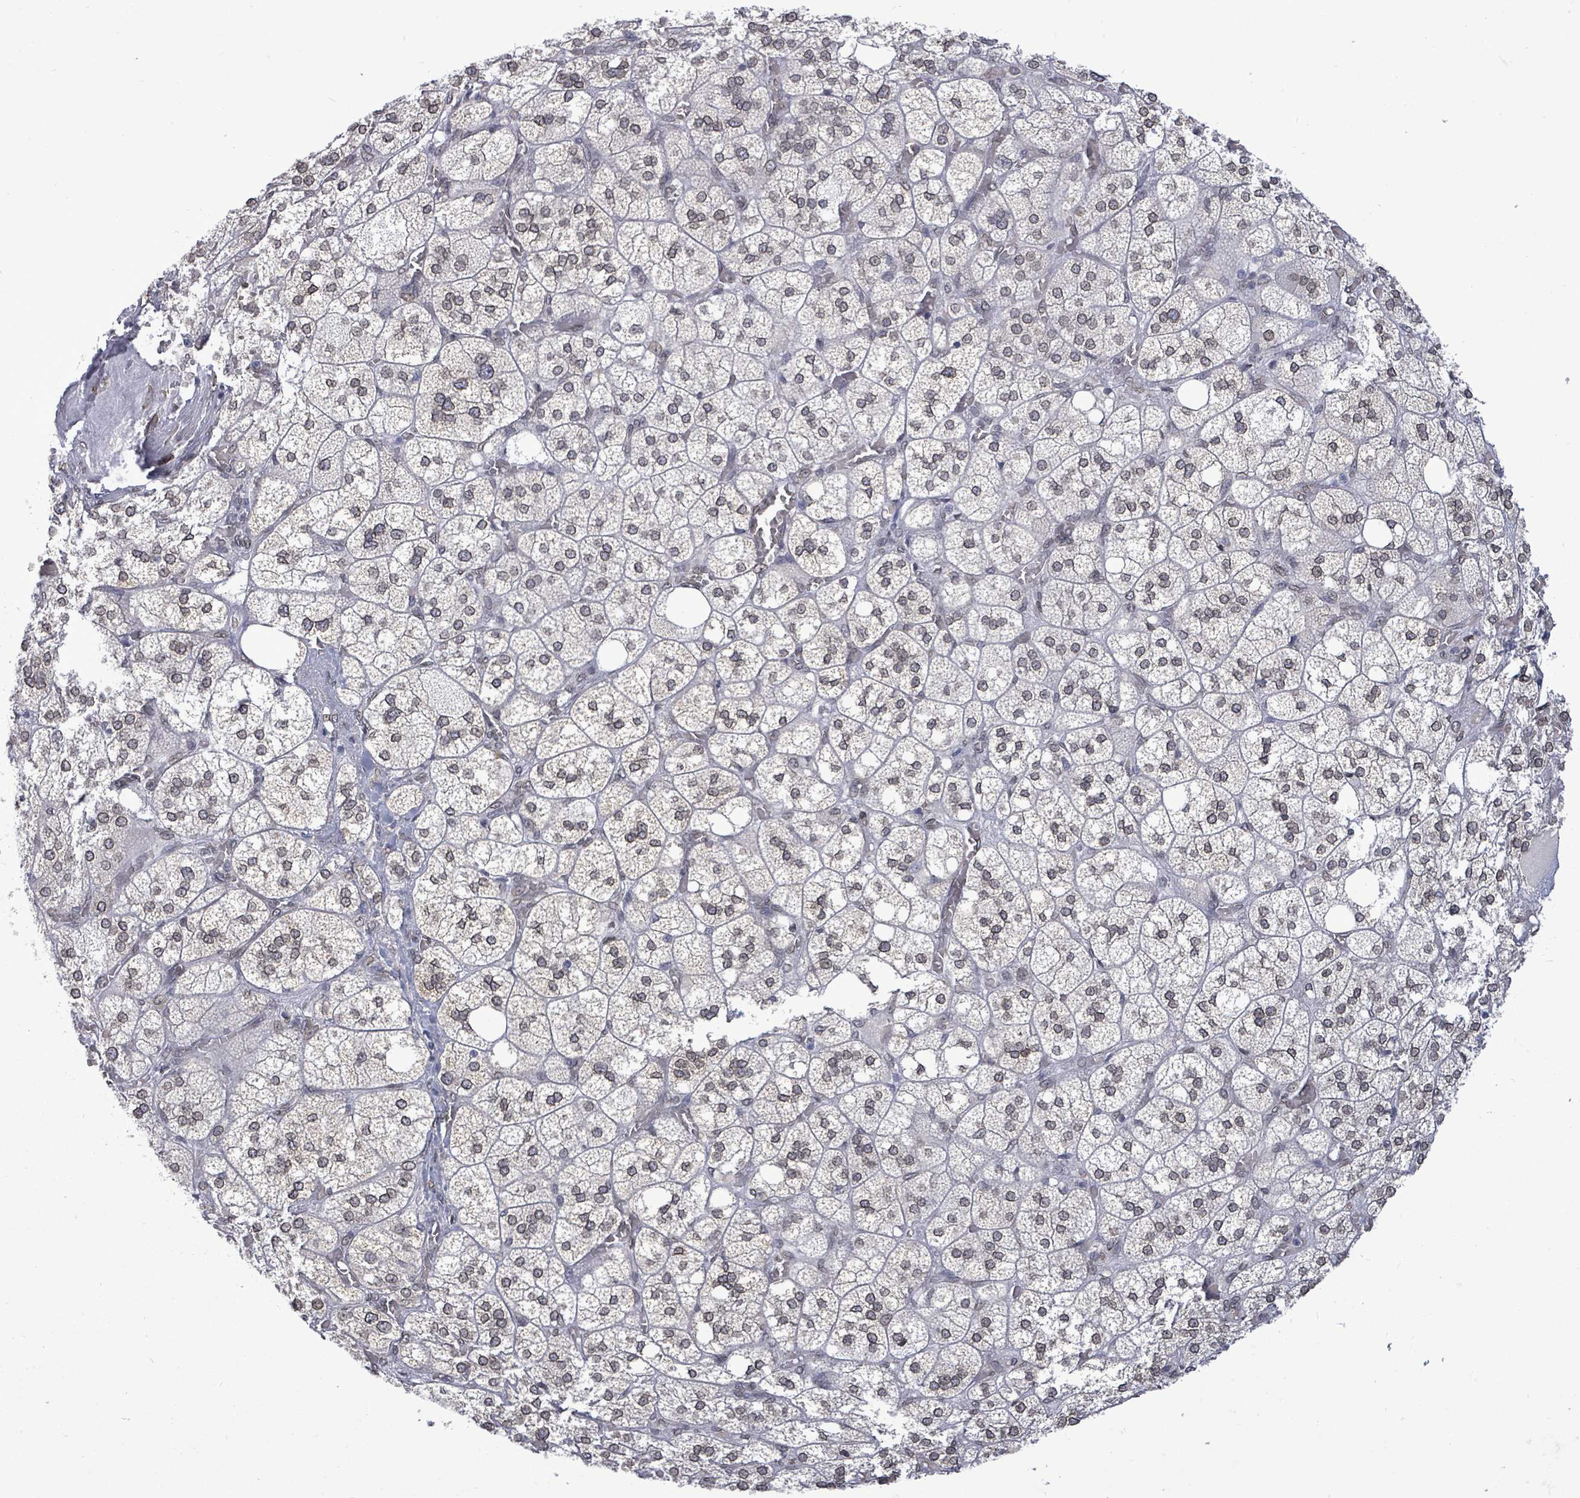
{"staining": {"intensity": "moderate", "quantity": "25%-75%", "location": "cytoplasmic/membranous,nuclear"}, "tissue": "adrenal gland", "cell_type": "Glandular cells", "image_type": "normal", "snomed": [{"axis": "morphology", "description": "Normal tissue, NOS"}, {"axis": "topography", "description": "Adrenal gland"}], "caption": "This is a histology image of immunohistochemistry (IHC) staining of benign adrenal gland, which shows moderate expression in the cytoplasmic/membranous,nuclear of glandular cells.", "gene": "ARFGAP1", "patient": {"sex": "male", "age": 61}}